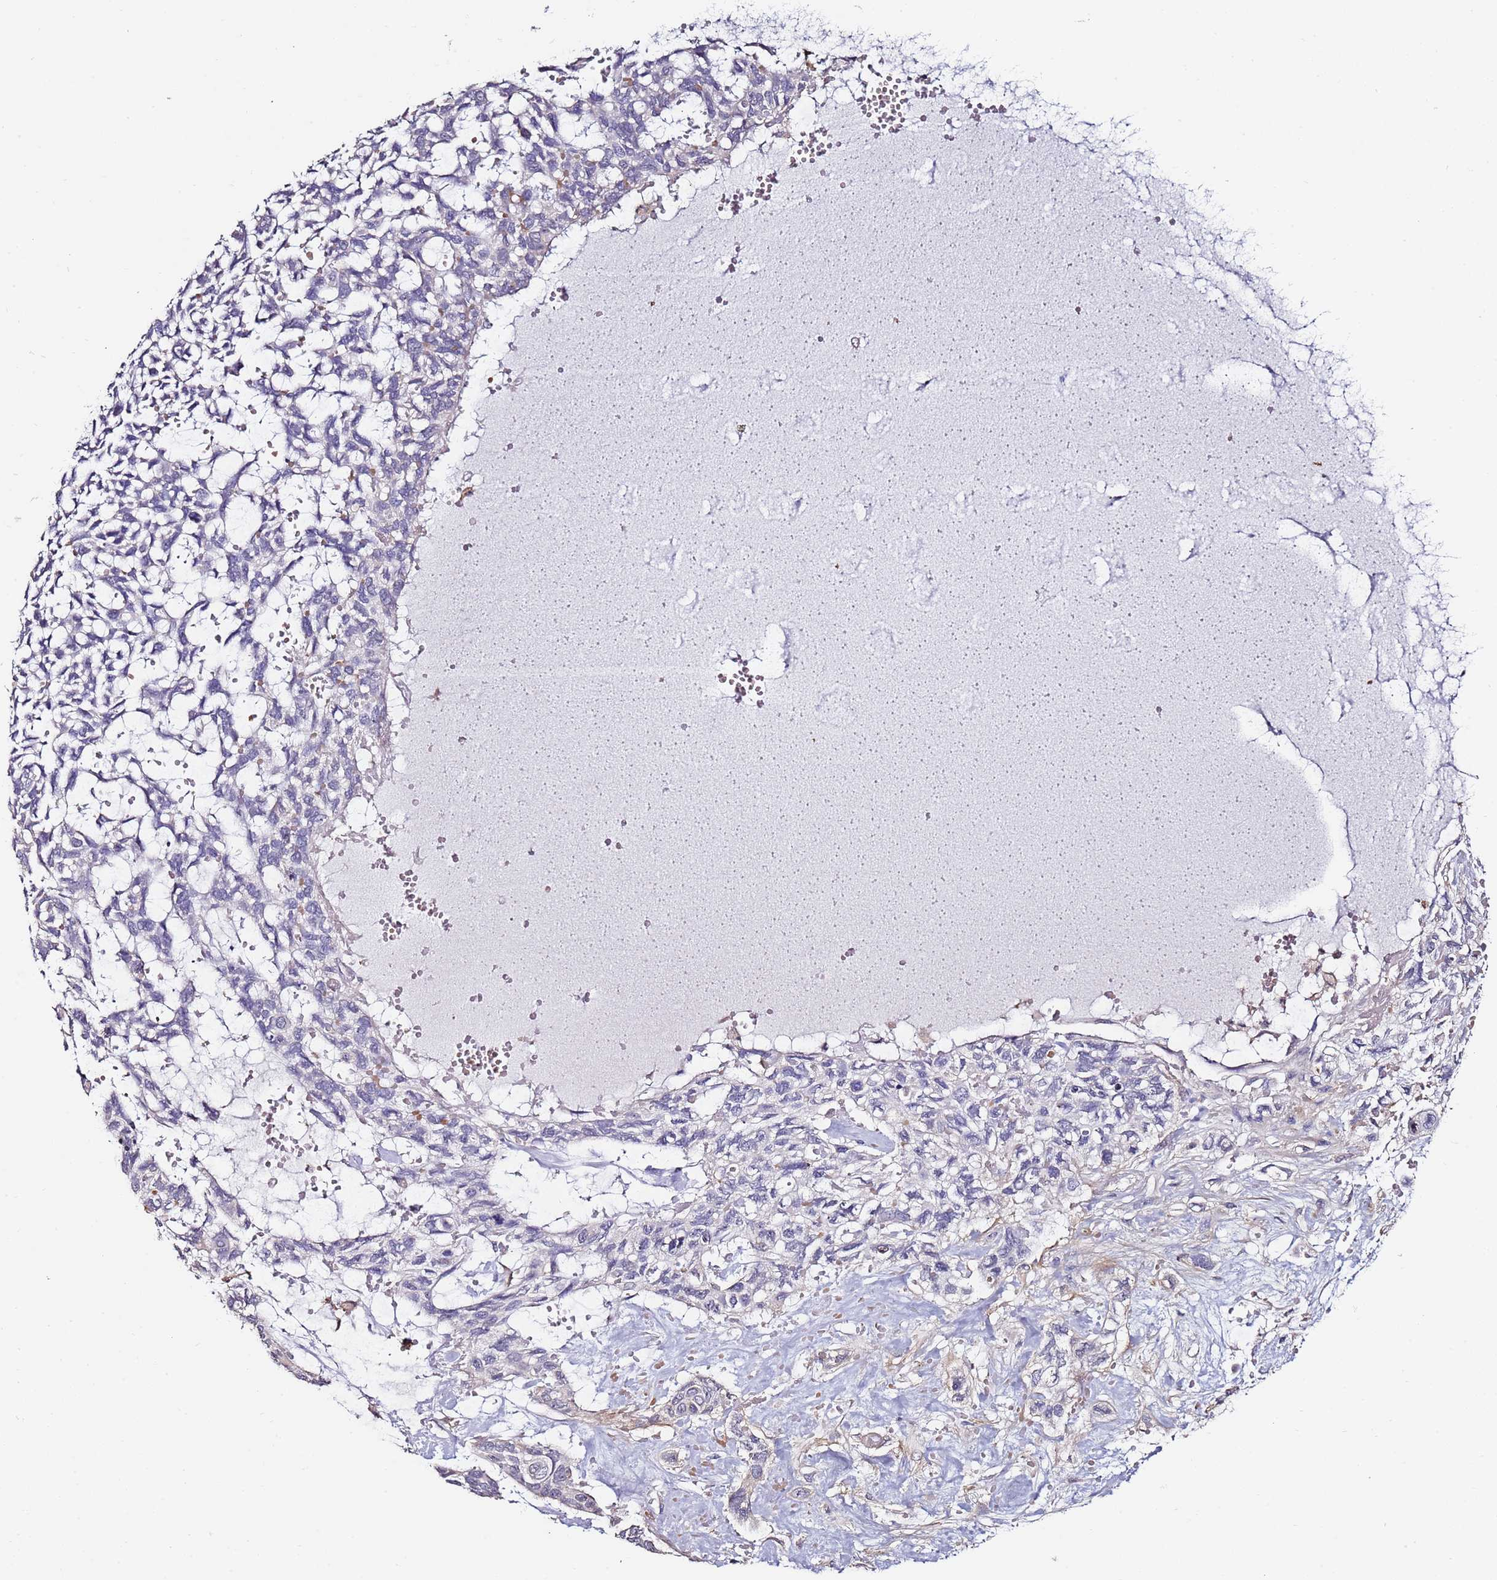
{"staining": {"intensity": "negative", "quantity": "none", "location": "none"}, "tissue": "skin cancer", "cell_type": "Tumor cells", "image_type": "cancer", "snomed": [{"axis": "morphology", "description": "Basal cell carcinoma"}, {"axis": "topography", "description": "Skin"}], "caption": "DAB immunohistochemical staining of skin cancer (basal cell carcinoma) exhibits no significant expression in tumor cells.", "gene": "C3orf80", "patient": {"sex": "male", "age": 88}}